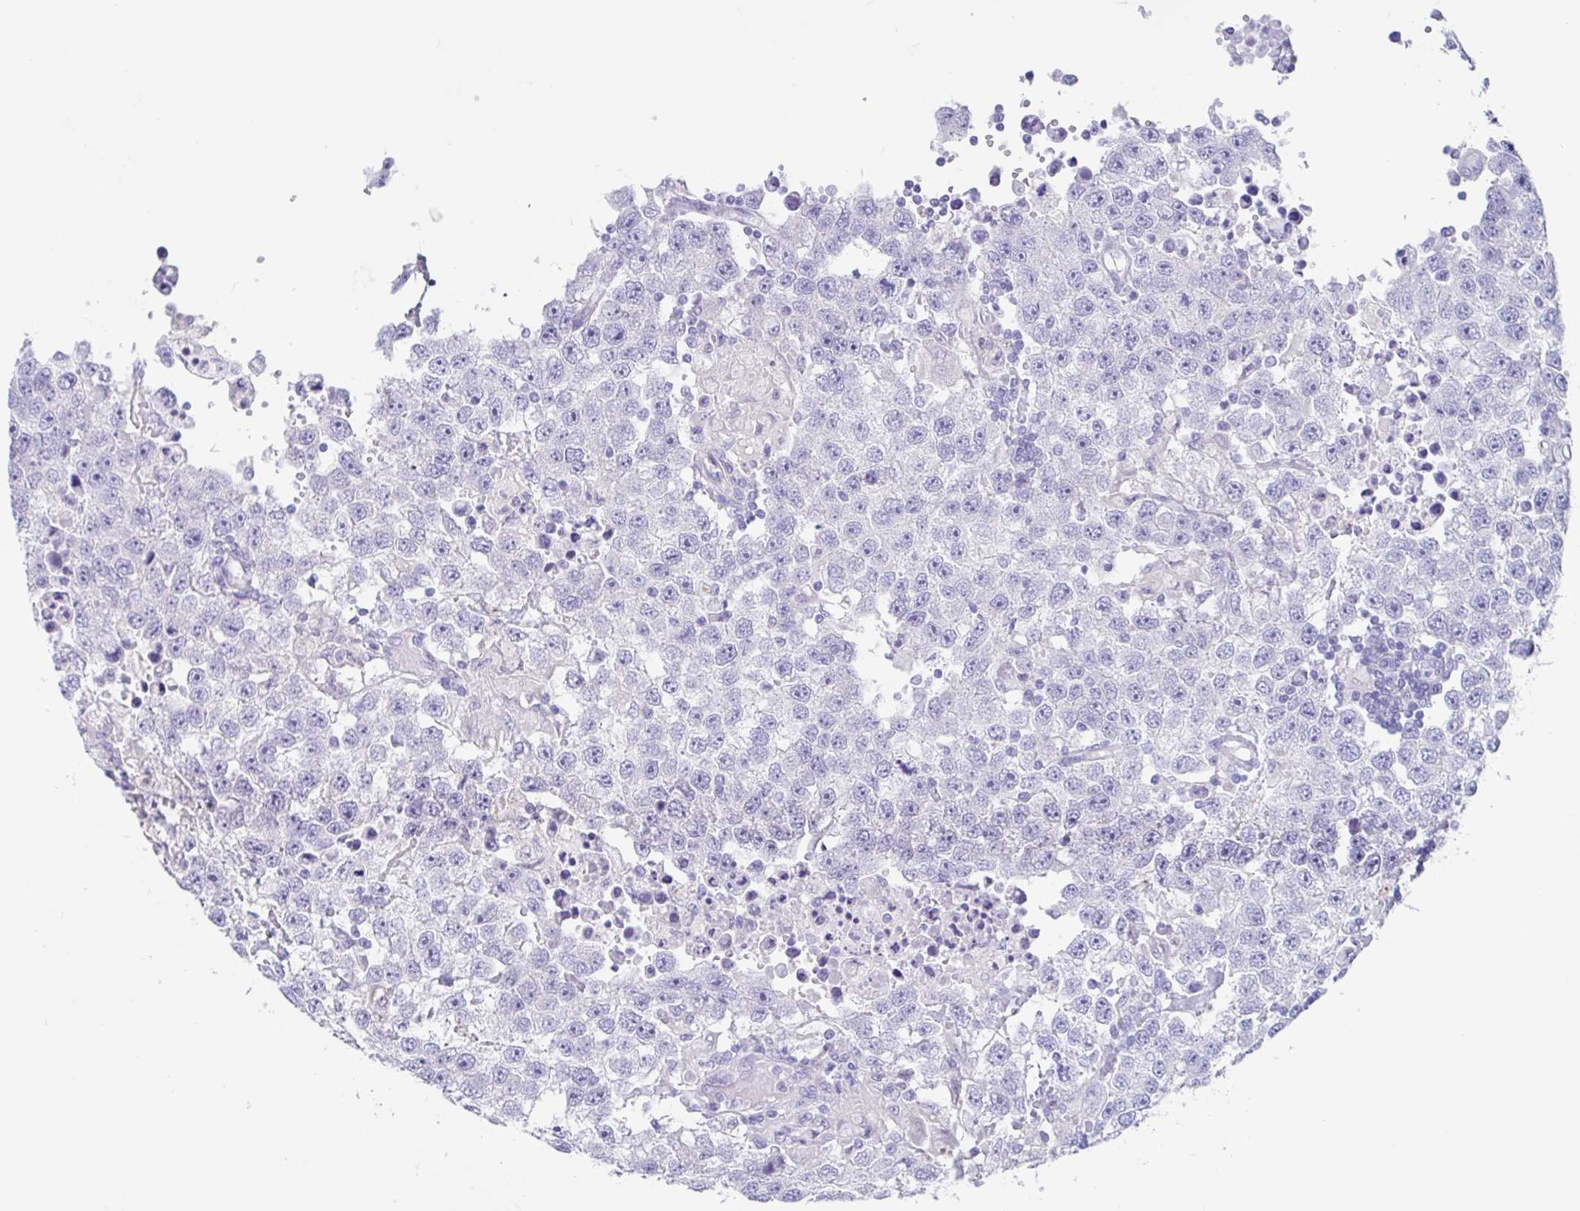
{"staining": {"intensity": "negative", "quantity": "none", "location": "none"}, "tissue": "testis cancer", "cell_type": "Tumor cells", "image_type": "cancer", "snomed": [{"axis": "morphology", "description": "Carcinoma, Embryonal, NOS"}, {"axis": "topography", "description": "Testis"}], "caption": "This is an immunohistochemistry image of testis cancer (embryonal carcinoma). There is no expression in tumor cells.", "gene": "OR6N2", "patient": {"sex": "male", "age": 83}}